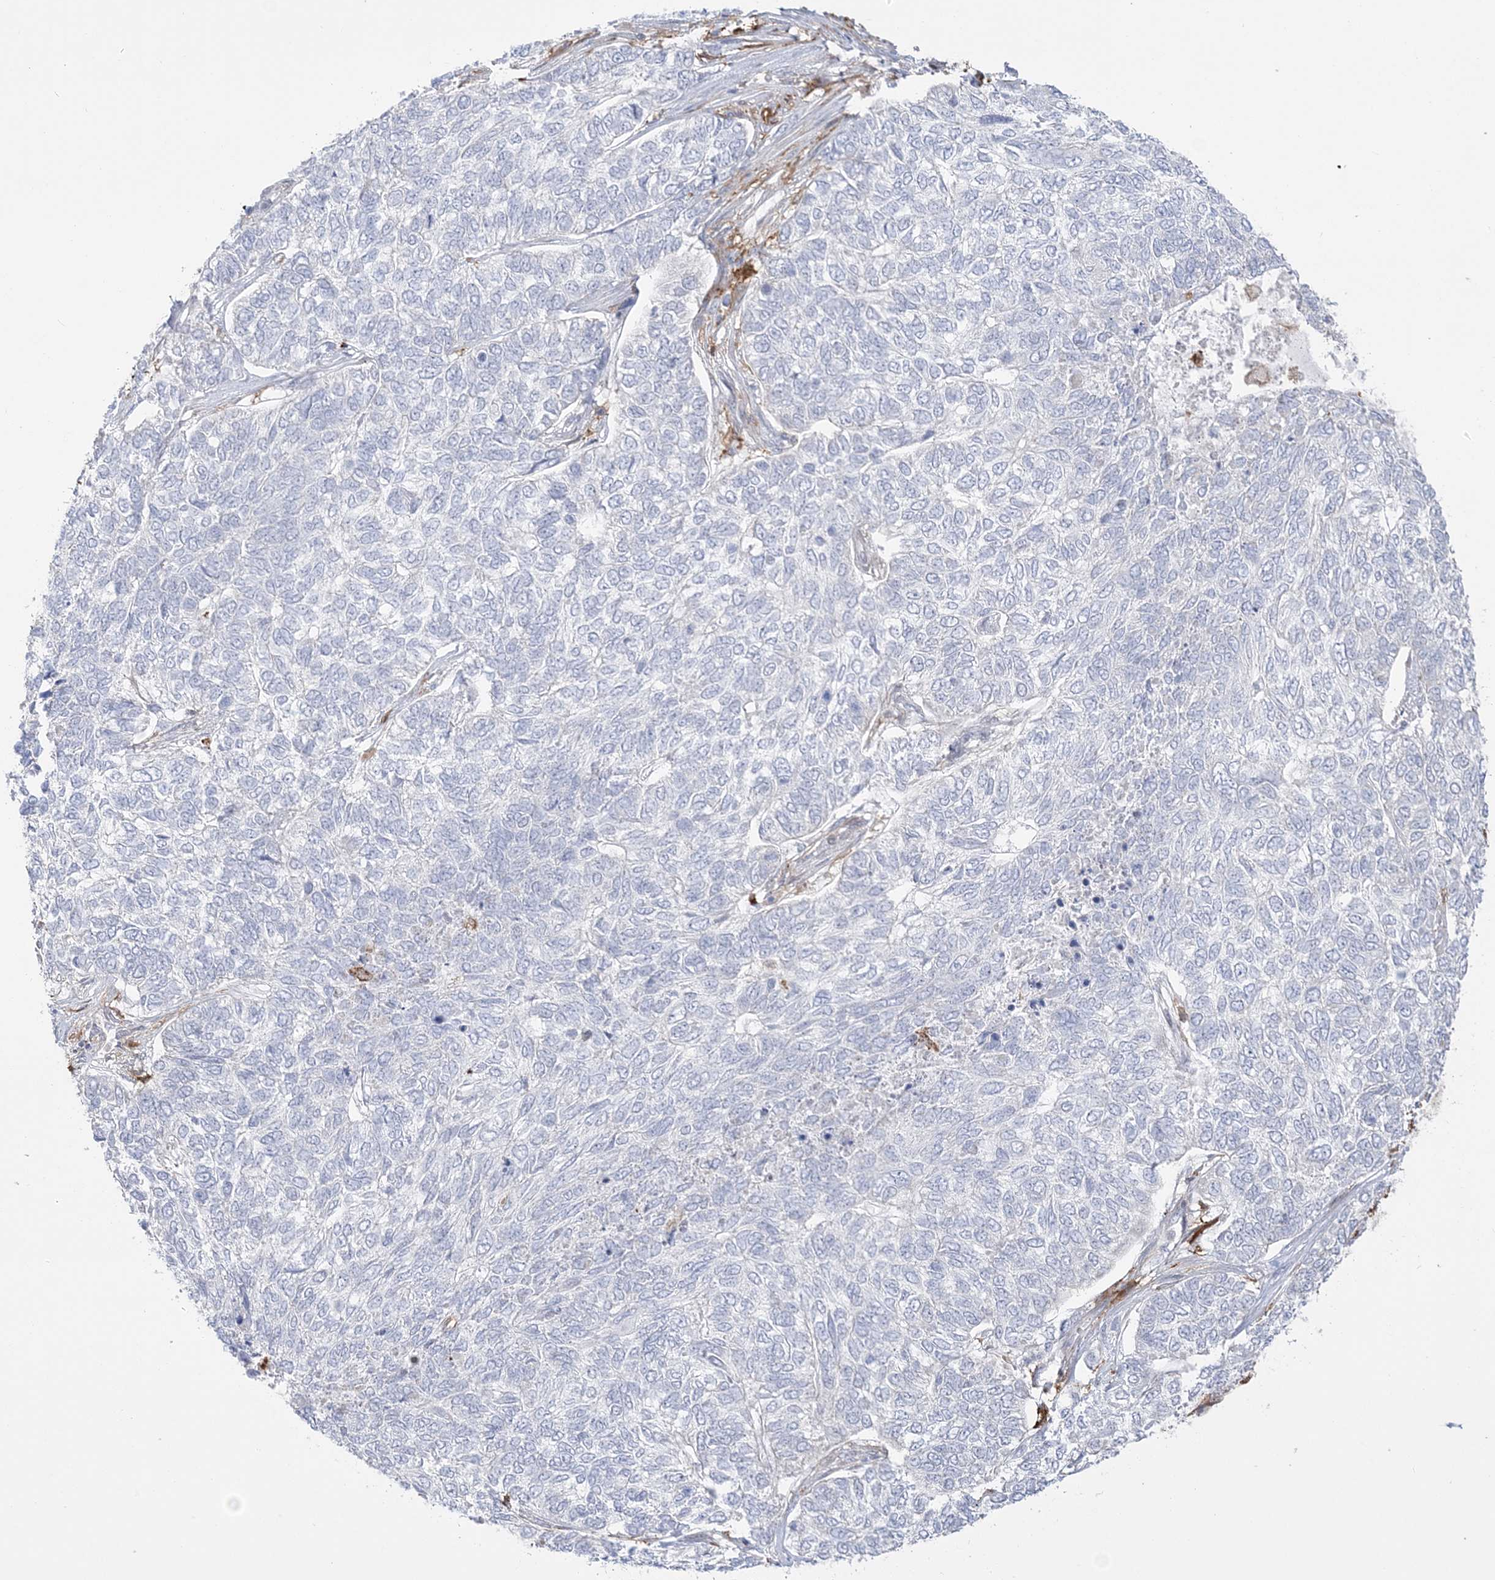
{"staining": {"intensity": "negative", "quantity": "none", "location": "none"}, "tissue": "skin cancer", "cell_type": "Tumor cells", "image_type": "cancer", "snomed": [{"axis": "morphology", "description": "Basal cell carcinoma"}, {"axis": "topography", "description": "Skin"}], "caption": "Tumor cells are negative for protein expression in human skin basal cell carcinoma.", "gene": "HAAO", "patient": {"sex": "female", "age": 65}}